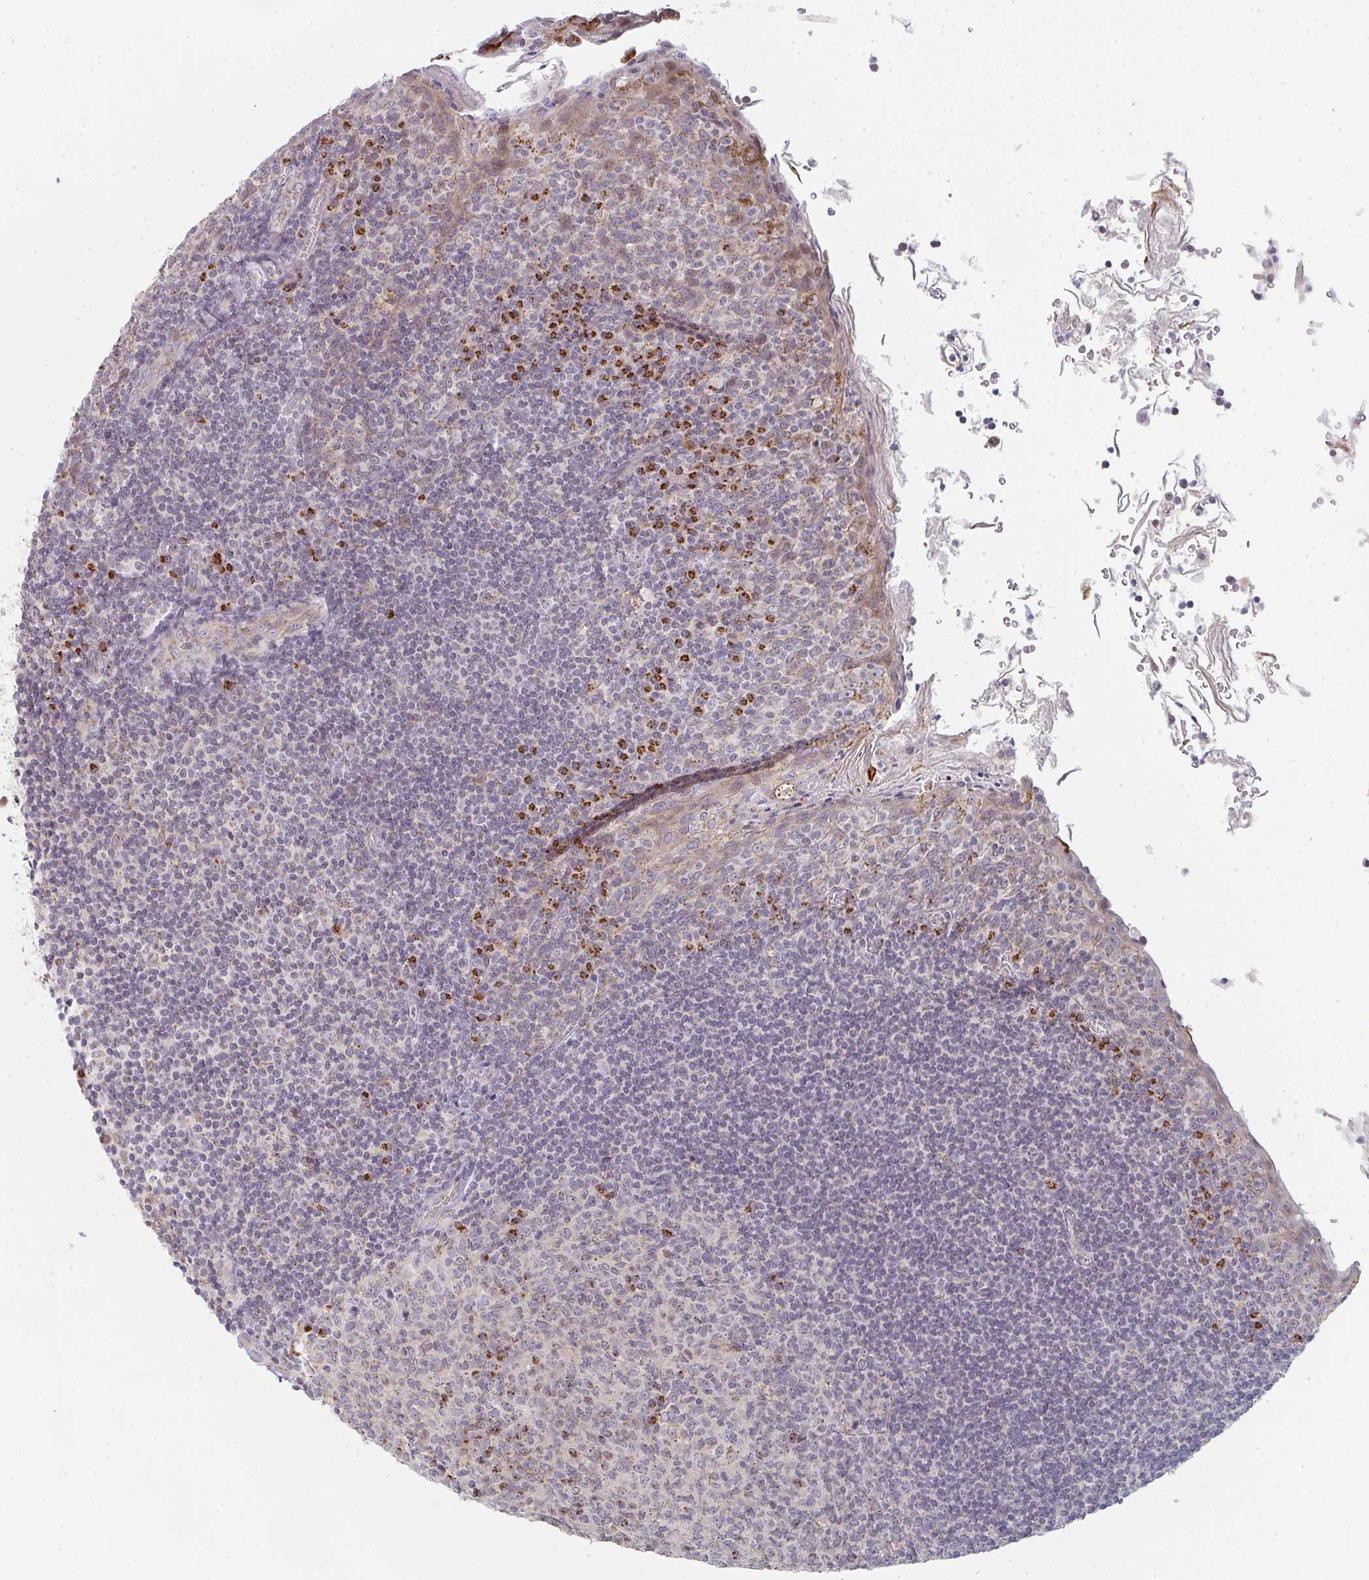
{"staining": {"intensity": "strong", "quantity": "<25%", "location": "cytoplasmic/membranous"}, "tissue": "tonsil", "cell_type": "Germinal center cells", "image_type": "normal", "snomed": [{"axis": "morphology", "description": "Normal tissue, NOS"}, {"axis": "topography", "description": "Tonsil"}], "caption": "The micrograph exhibits staining of unremarkable tonsil, revealing strong cytoplasmic/membranous protein staining (brown color) within germinal center cells.", "gene": "ZNF526", "patient": {"sex": "male", "age": 27}}